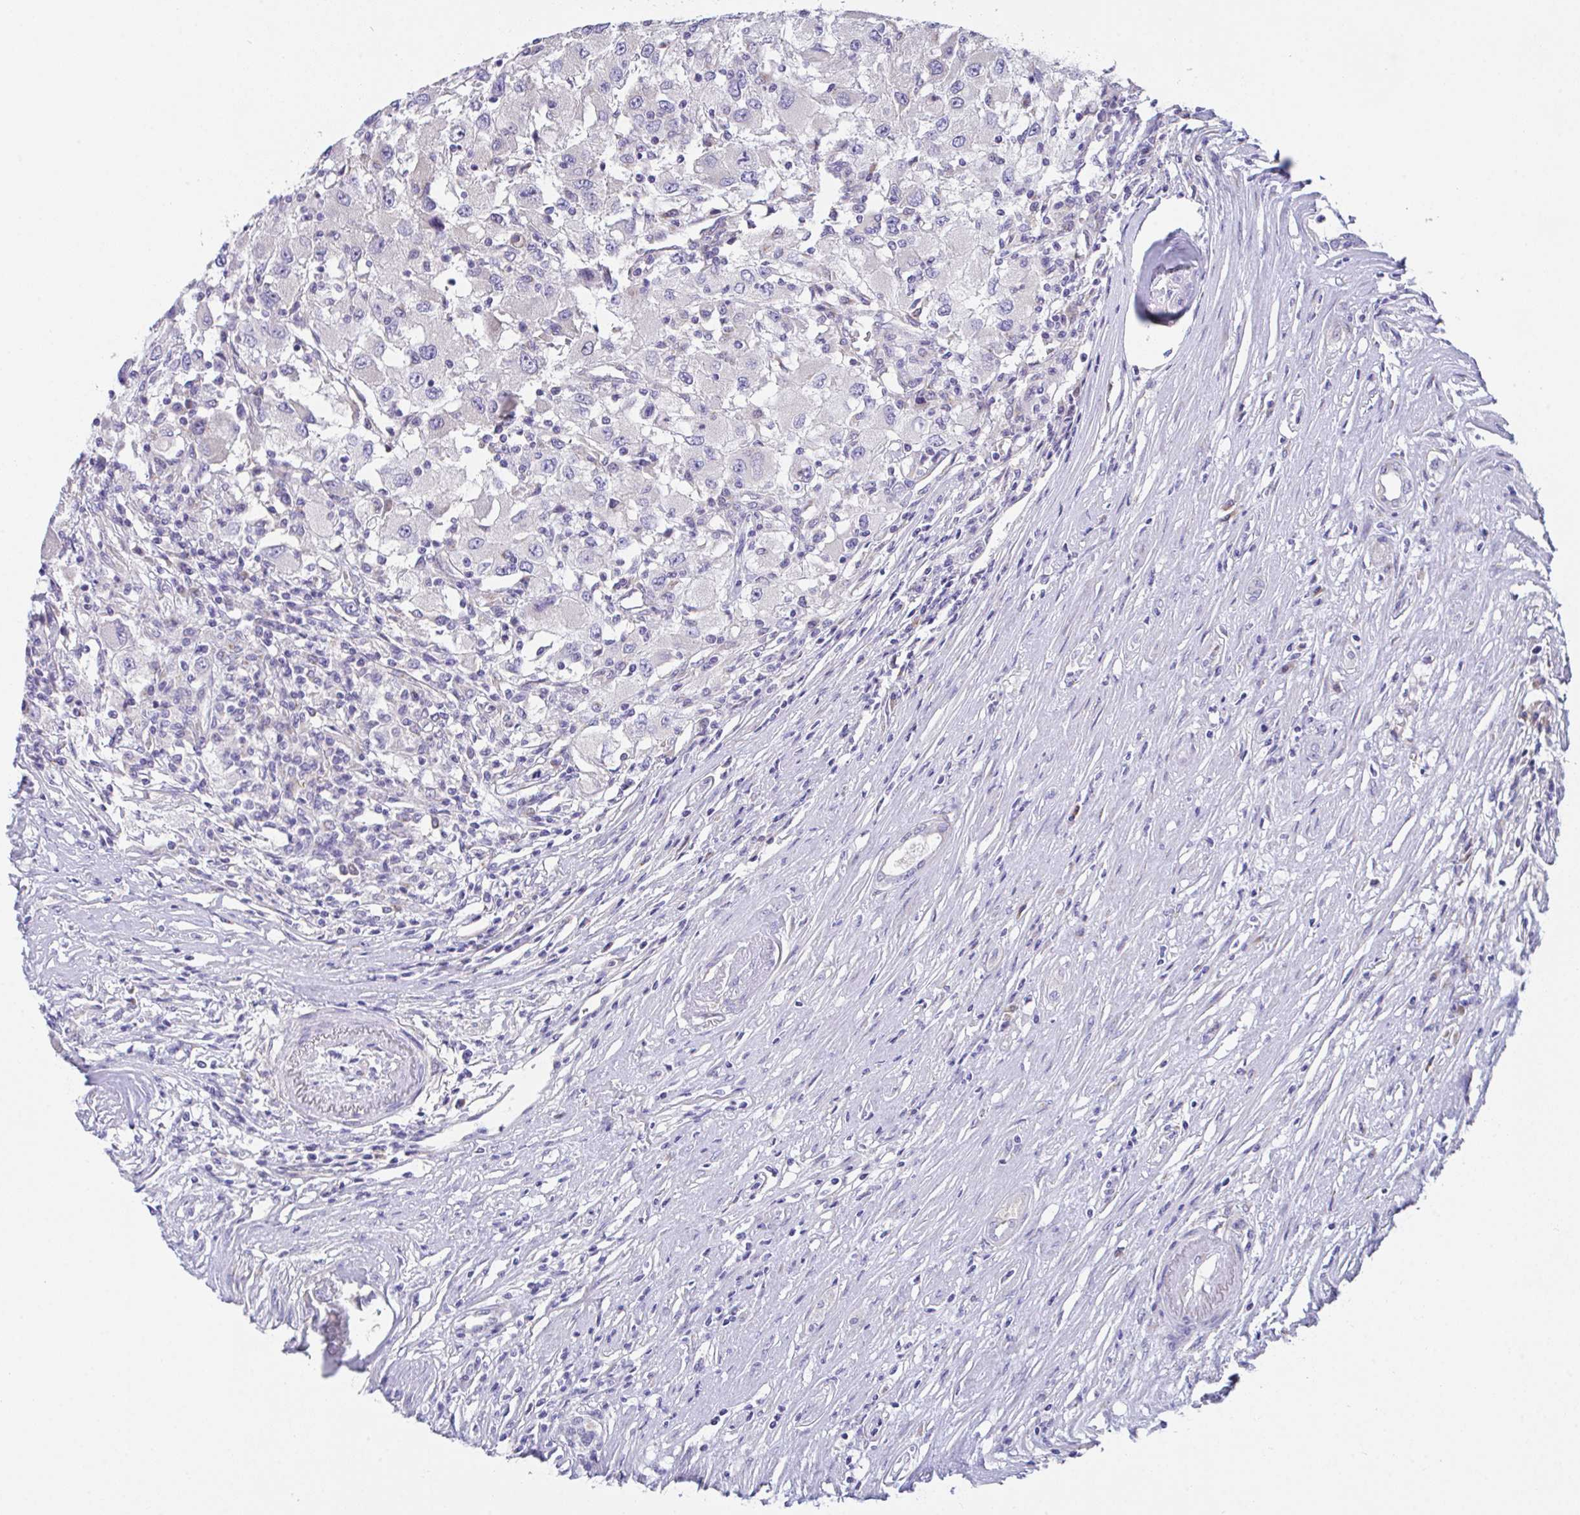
{"staining": {"intensity": "negative", "quantity": "none", "location": "none"}, "tissue": "renal cancer", "cell_type": "Tumor cells", "image_type": "cancer", "snomed": [{"axis": "morphology", "description": "Adenocarcinoma, NOS"}, {"axis": "topography", "description": "Kidney"}], "caption": "DAB (3,3'-diaminobenzidine) immunohistochemical staining of renal cancer (adenocarcinoma) reveals no significant staining in tumor cells.", "gene": "MIA3", "patient": {"sex": "female", "age": 67}}